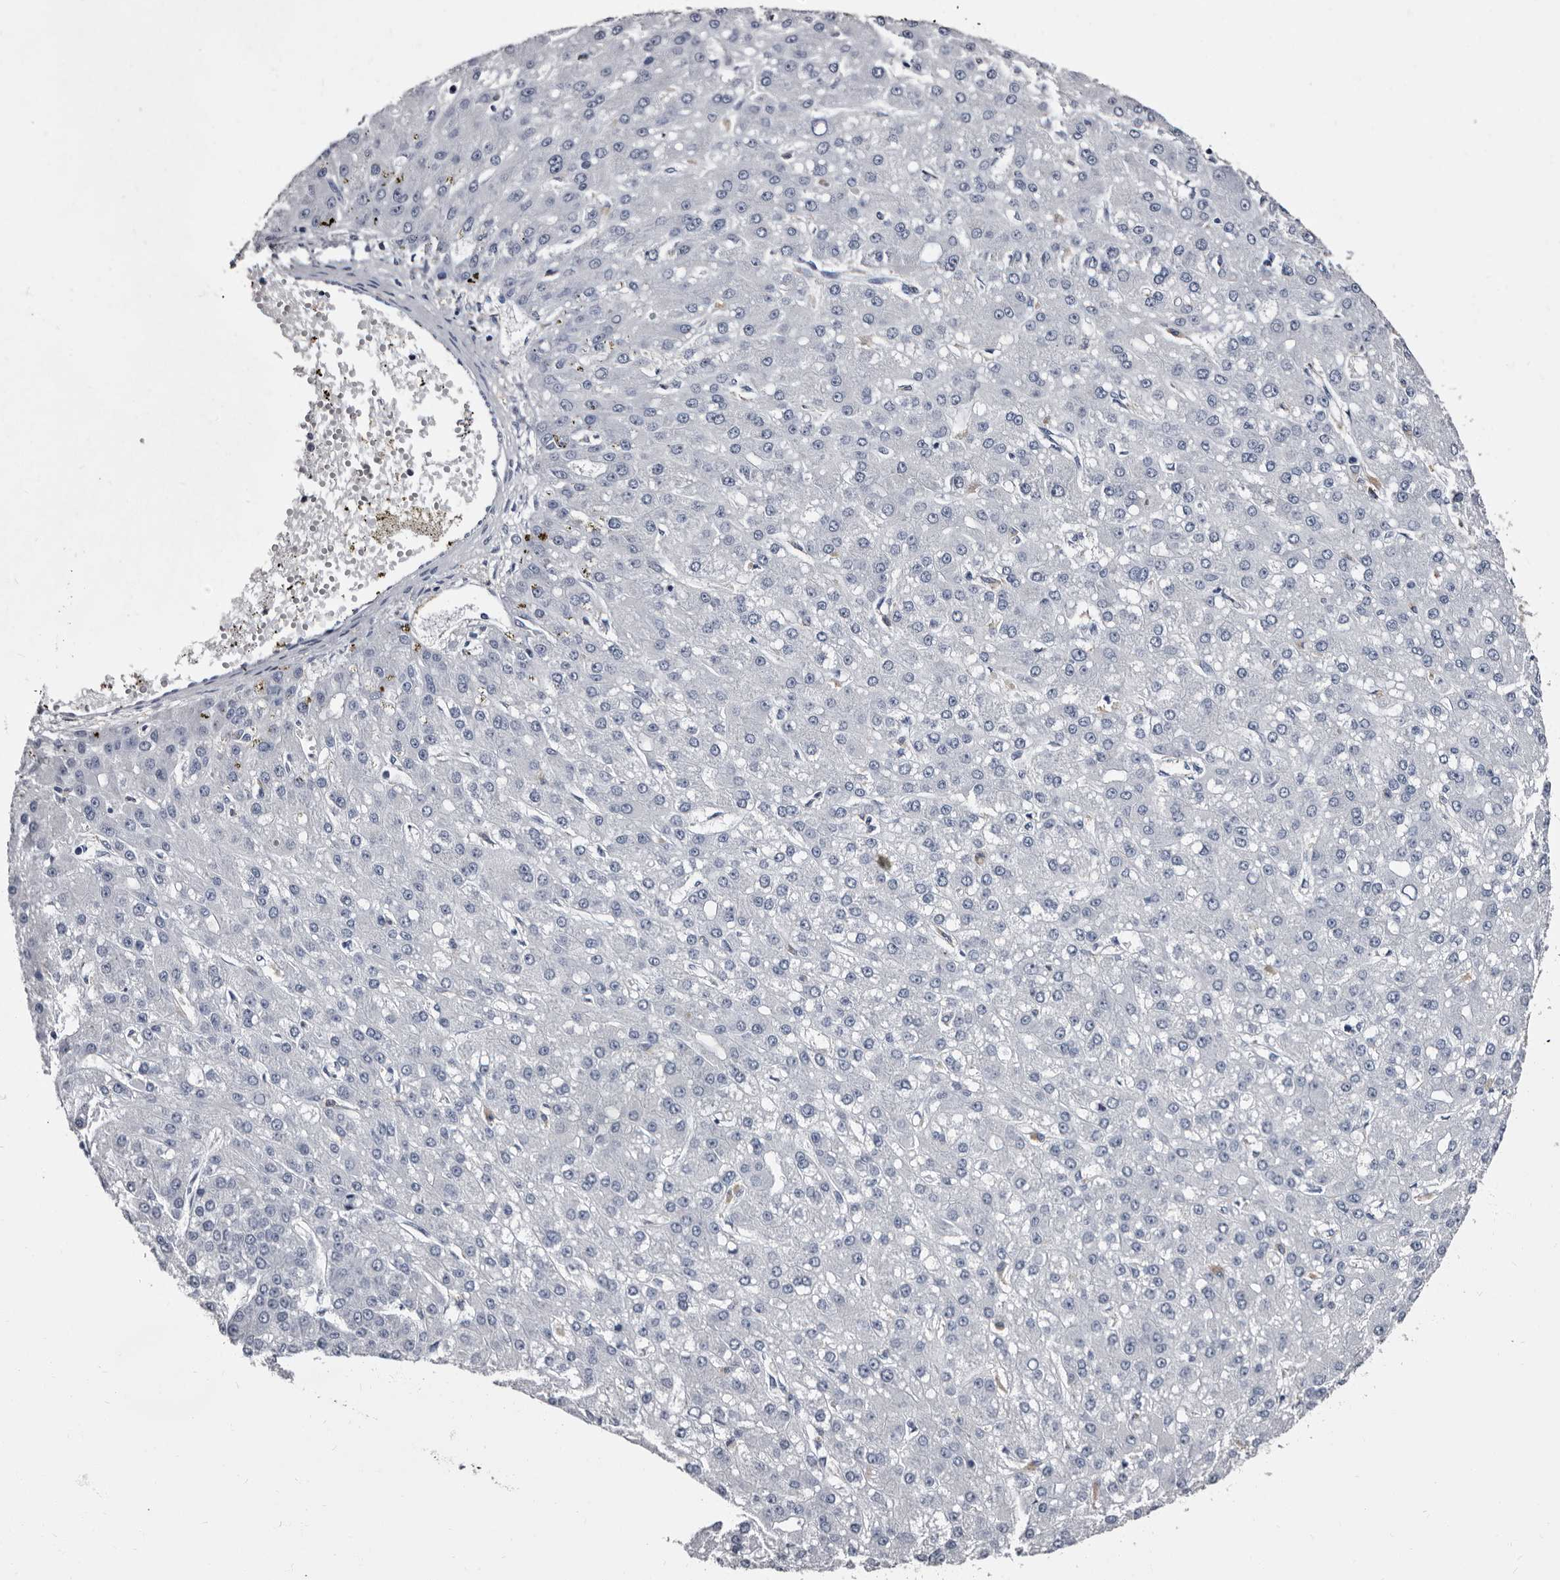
{"staining": {"intensity": "negative", "quantity": "none", "location": "none"}, "tissue": "liver cancer", "cell_type": "Tumor cells", "image_type": "cancer", "snomed": [{"axis": "morphology", "description": "Carcinoma, Hepatocellular, NOS"}, {"axis": "topography", "description": "Liver"}], "caption": "Immunohistochemistry (IHC) of liver hepatocellular carcinoma demonstrates no staining in tumor cells. (DAB (3,3'-diaminobenzidine) immunohistochemistry visualized using brightfield microscopy, high magnification).", "gene": "EPB41L3", "patient": {"sex": "male", "age": 67}}